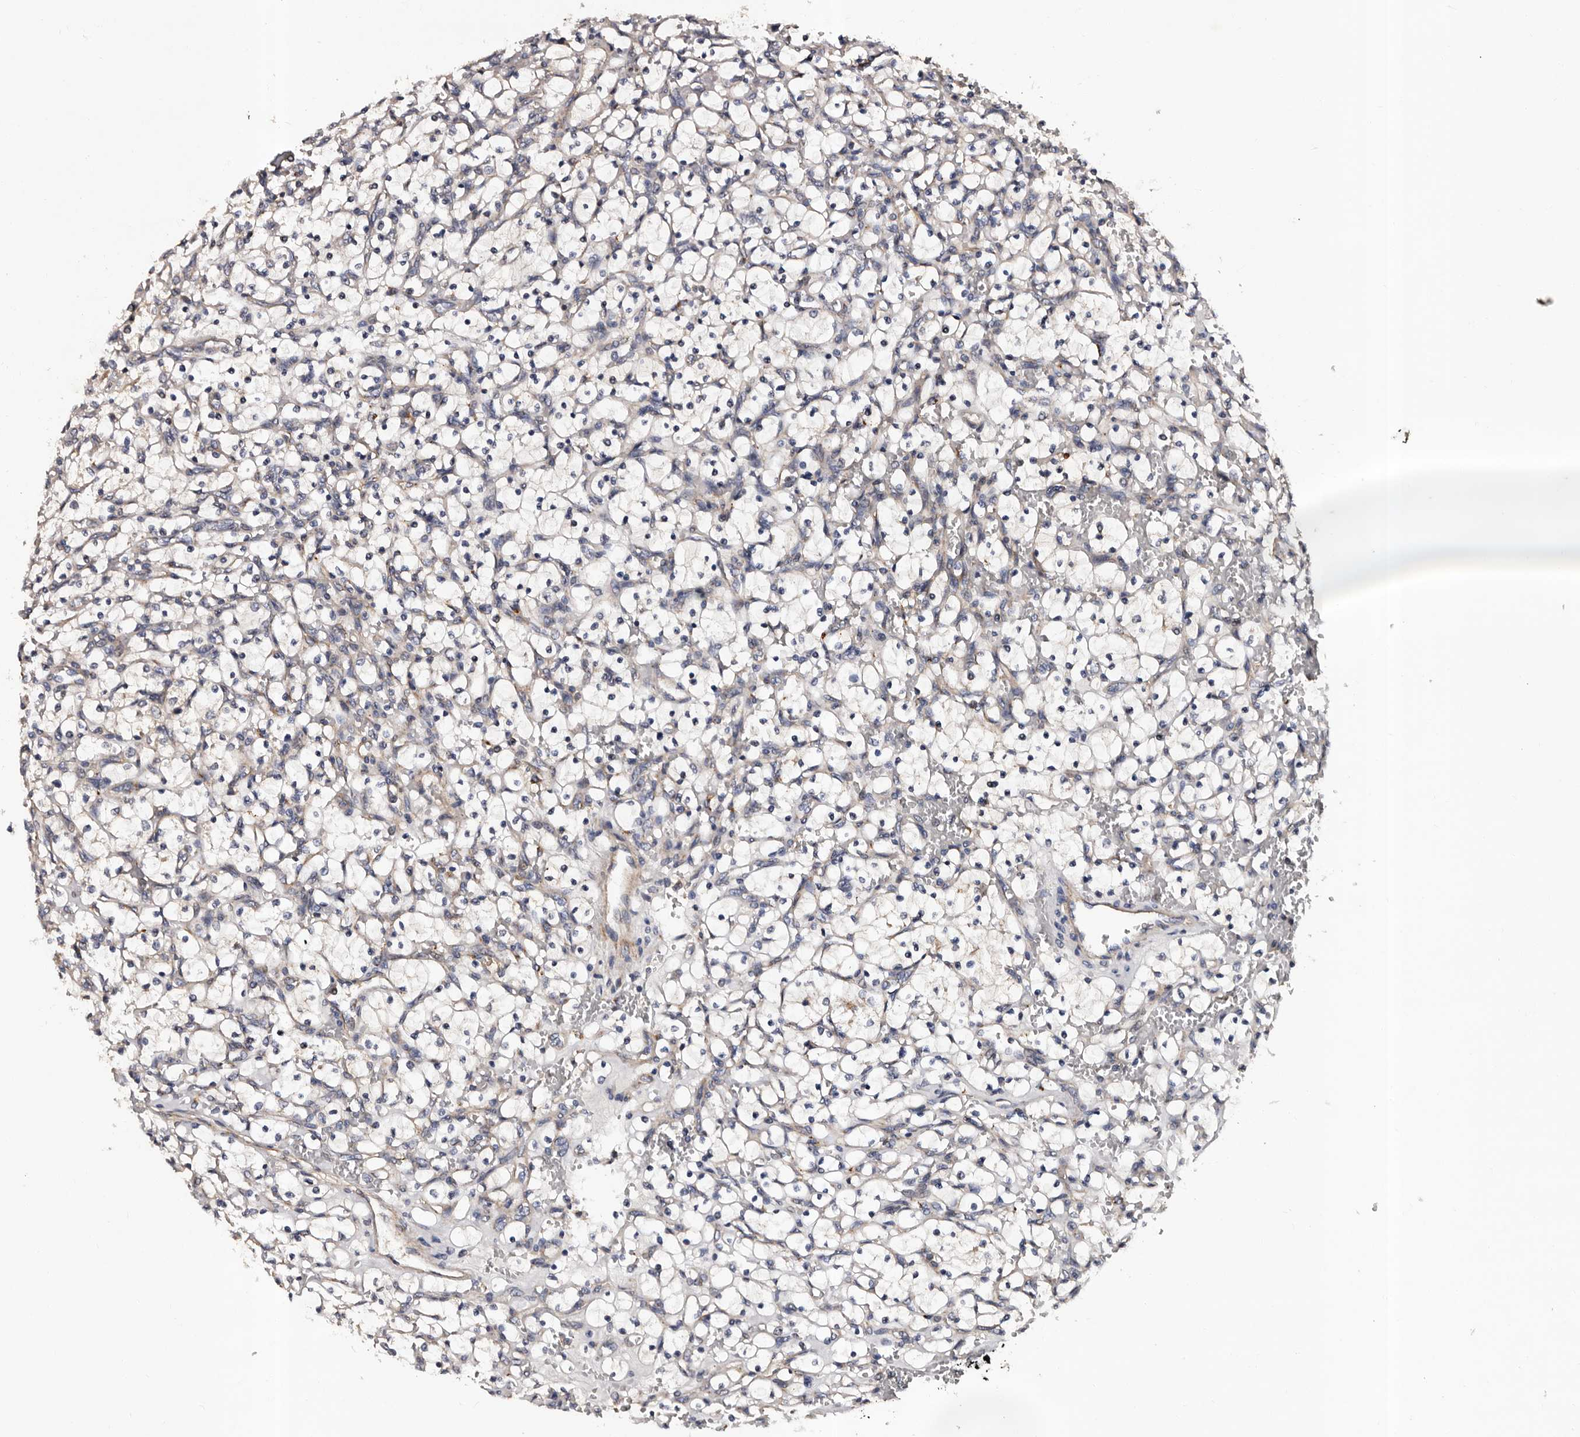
{"staining": {"intensity": "negative", "quantity": "none", "location": "none"}, "tissue": "renal cancer", "cell_type": "Tumor cells", "image_type": "cancer", "snomed": [{"axis": "morphology", "description": "Adenocarcinoma, NOS"}, {"axis": "topography", "description": "Kidney"}], "caption": "There is no significant staining in tumor cells of adenocarcinoma (renal). Nuclei are stained in blue.", "gene": "ADCK5", "patient": {"sex": "female", "age": 69}}